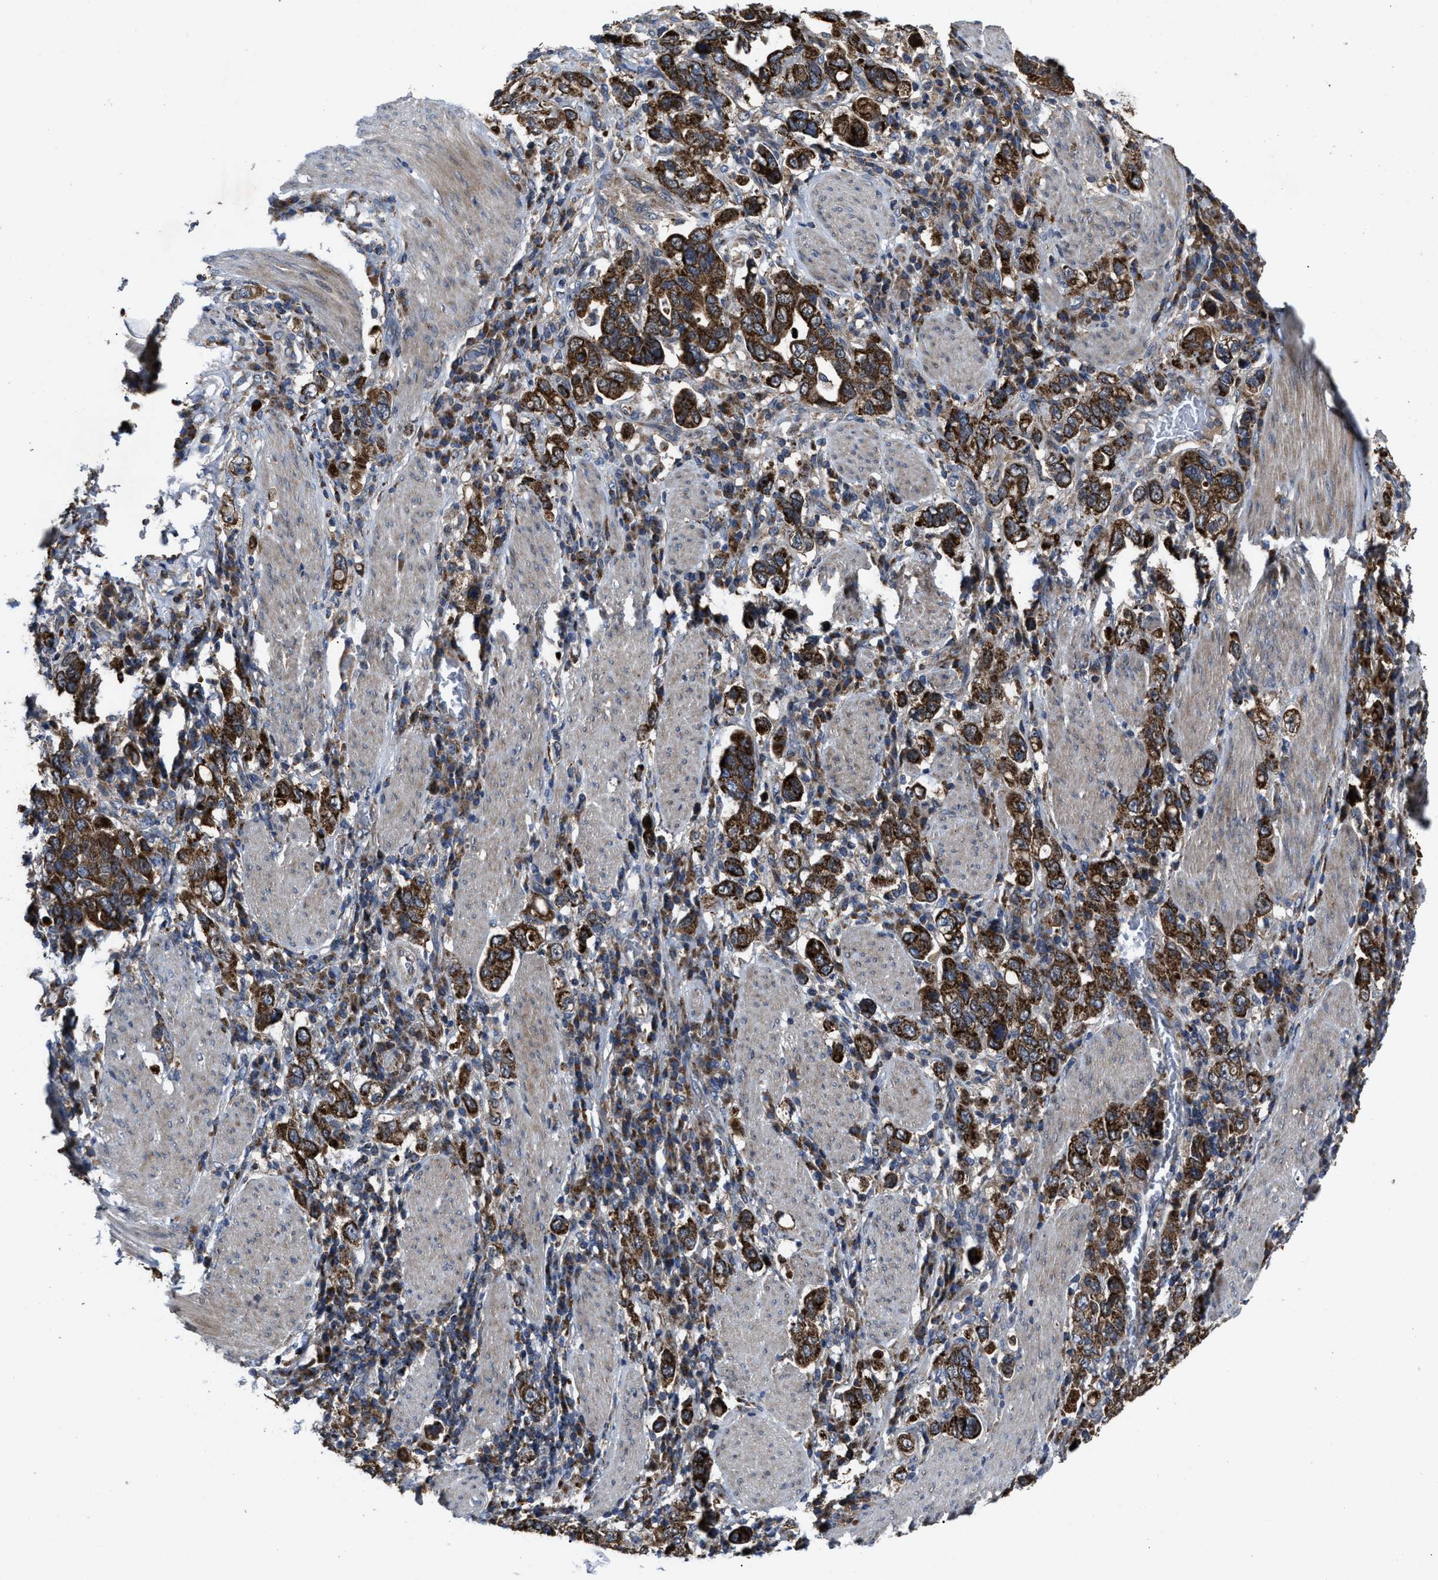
{"staining": {"intensity": "strong", "quantity": ">75%", "location": "cytoplasmic/membranous"}, "tissue": "stomach cancer", "cell_type": "Tumor cells", "image_type": "cancer", "snomed": [{"axis": "morphology", "description": "Adenocarcinoma, NOS"}, {"axis": "topography", "description": "Stomach, upper"}], "caption": "Brown immunohistochemical staining in human stomach adenocarcinoma shows strong cytoplasmic/membranous expression in about >75% of tumor cells.", "gene": "PASK", "patient": {"sex": "male", "age": 62}}